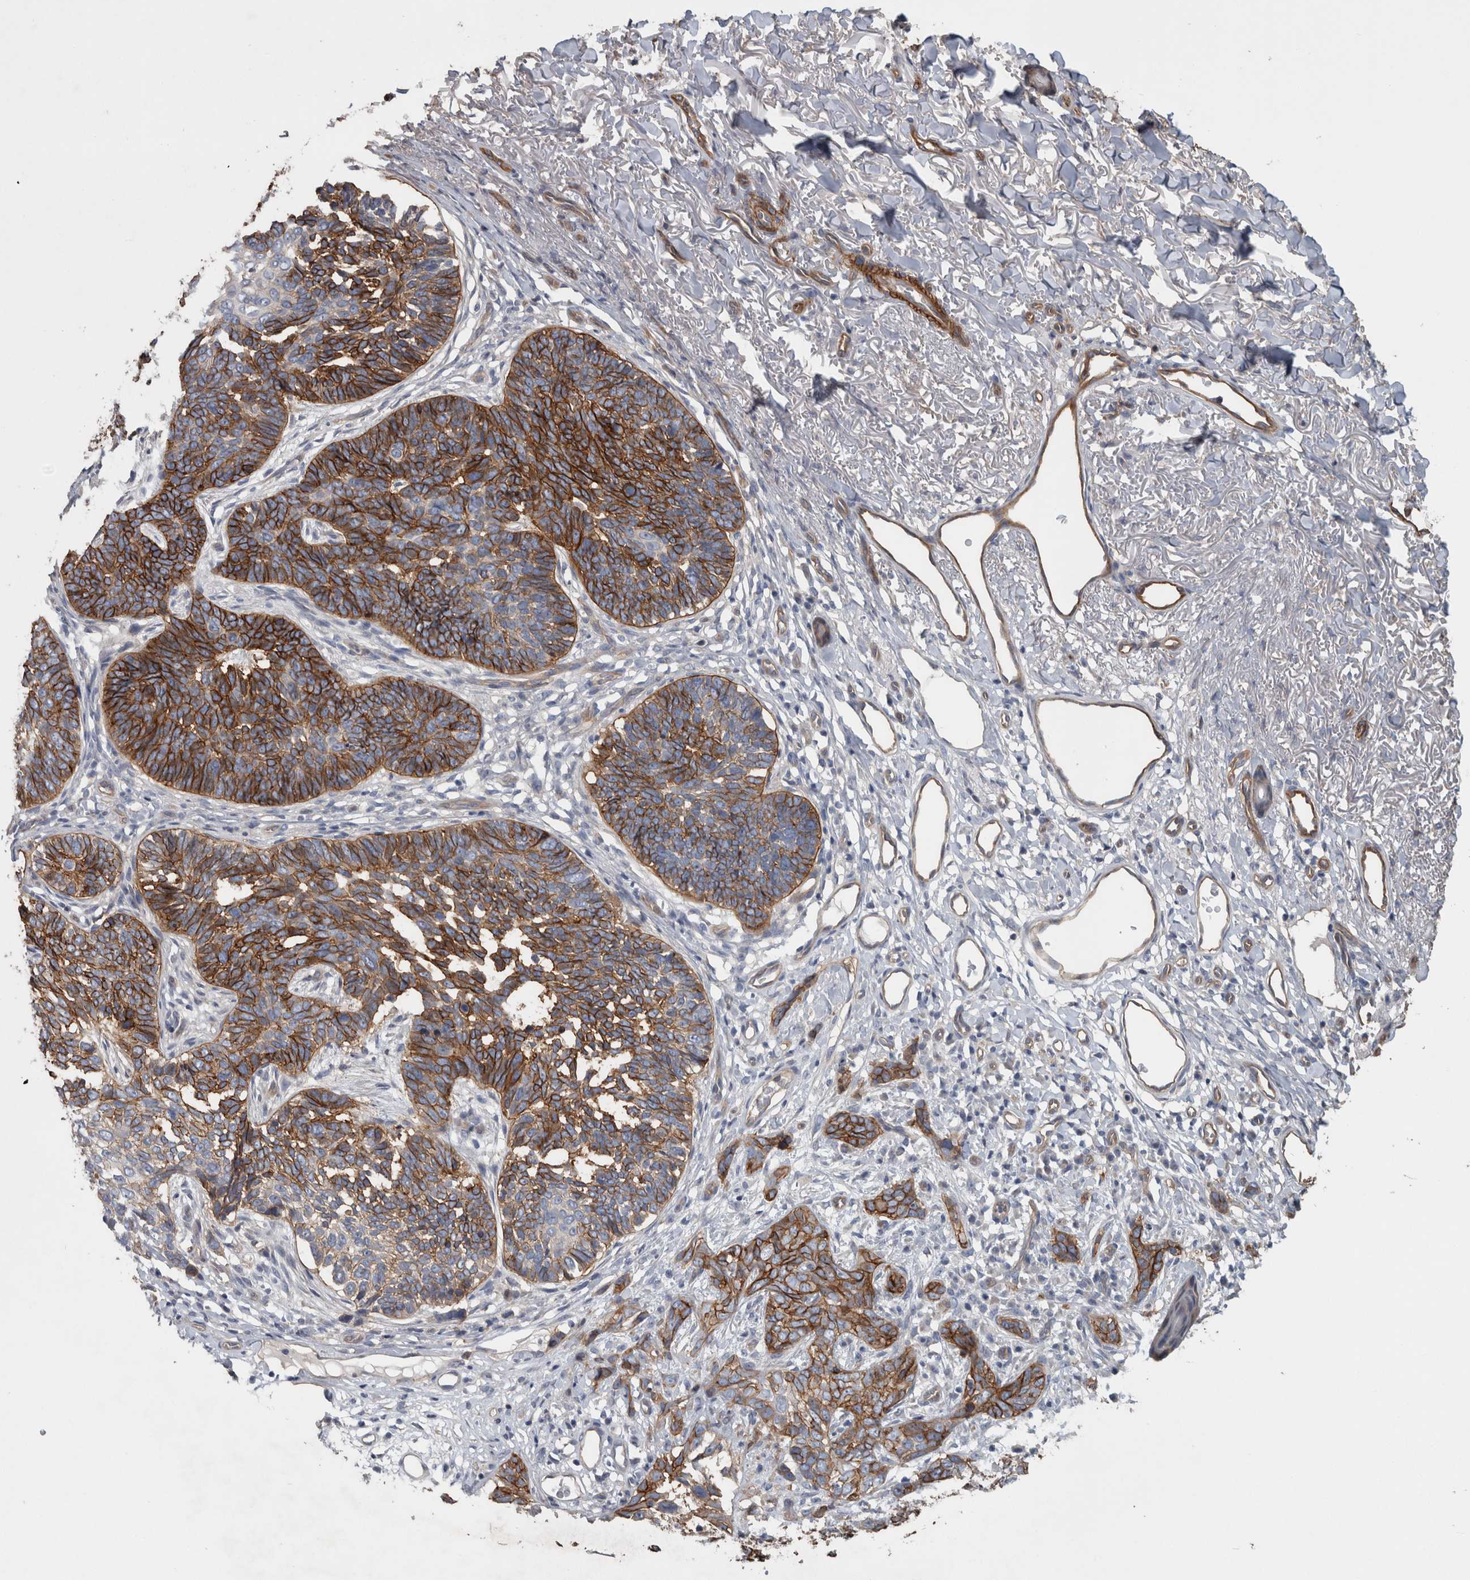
{"staining": {"intensity": "strong", "quantity": ">75%", "location": "cytoplasmic/membranous"}, "tissue": "skin cancer", "cell_type": "Tumor cells", "image_type": "cancer", "snomed": [{"axis": "morphology", "description": "Normal tissue, NOS"}, {"axis": "morphology", "description": "Basal cell carcinoma"}, {"axis": "topography", "description": "Skin"}], "caption": "The immunohistochemical stain shows strong cytoplasmic/membranous positivity in tumor cells of skin basal cell carcinoma tissue.", "gene": "BCAM", "patient": {"sex": "male", "age": 77}}